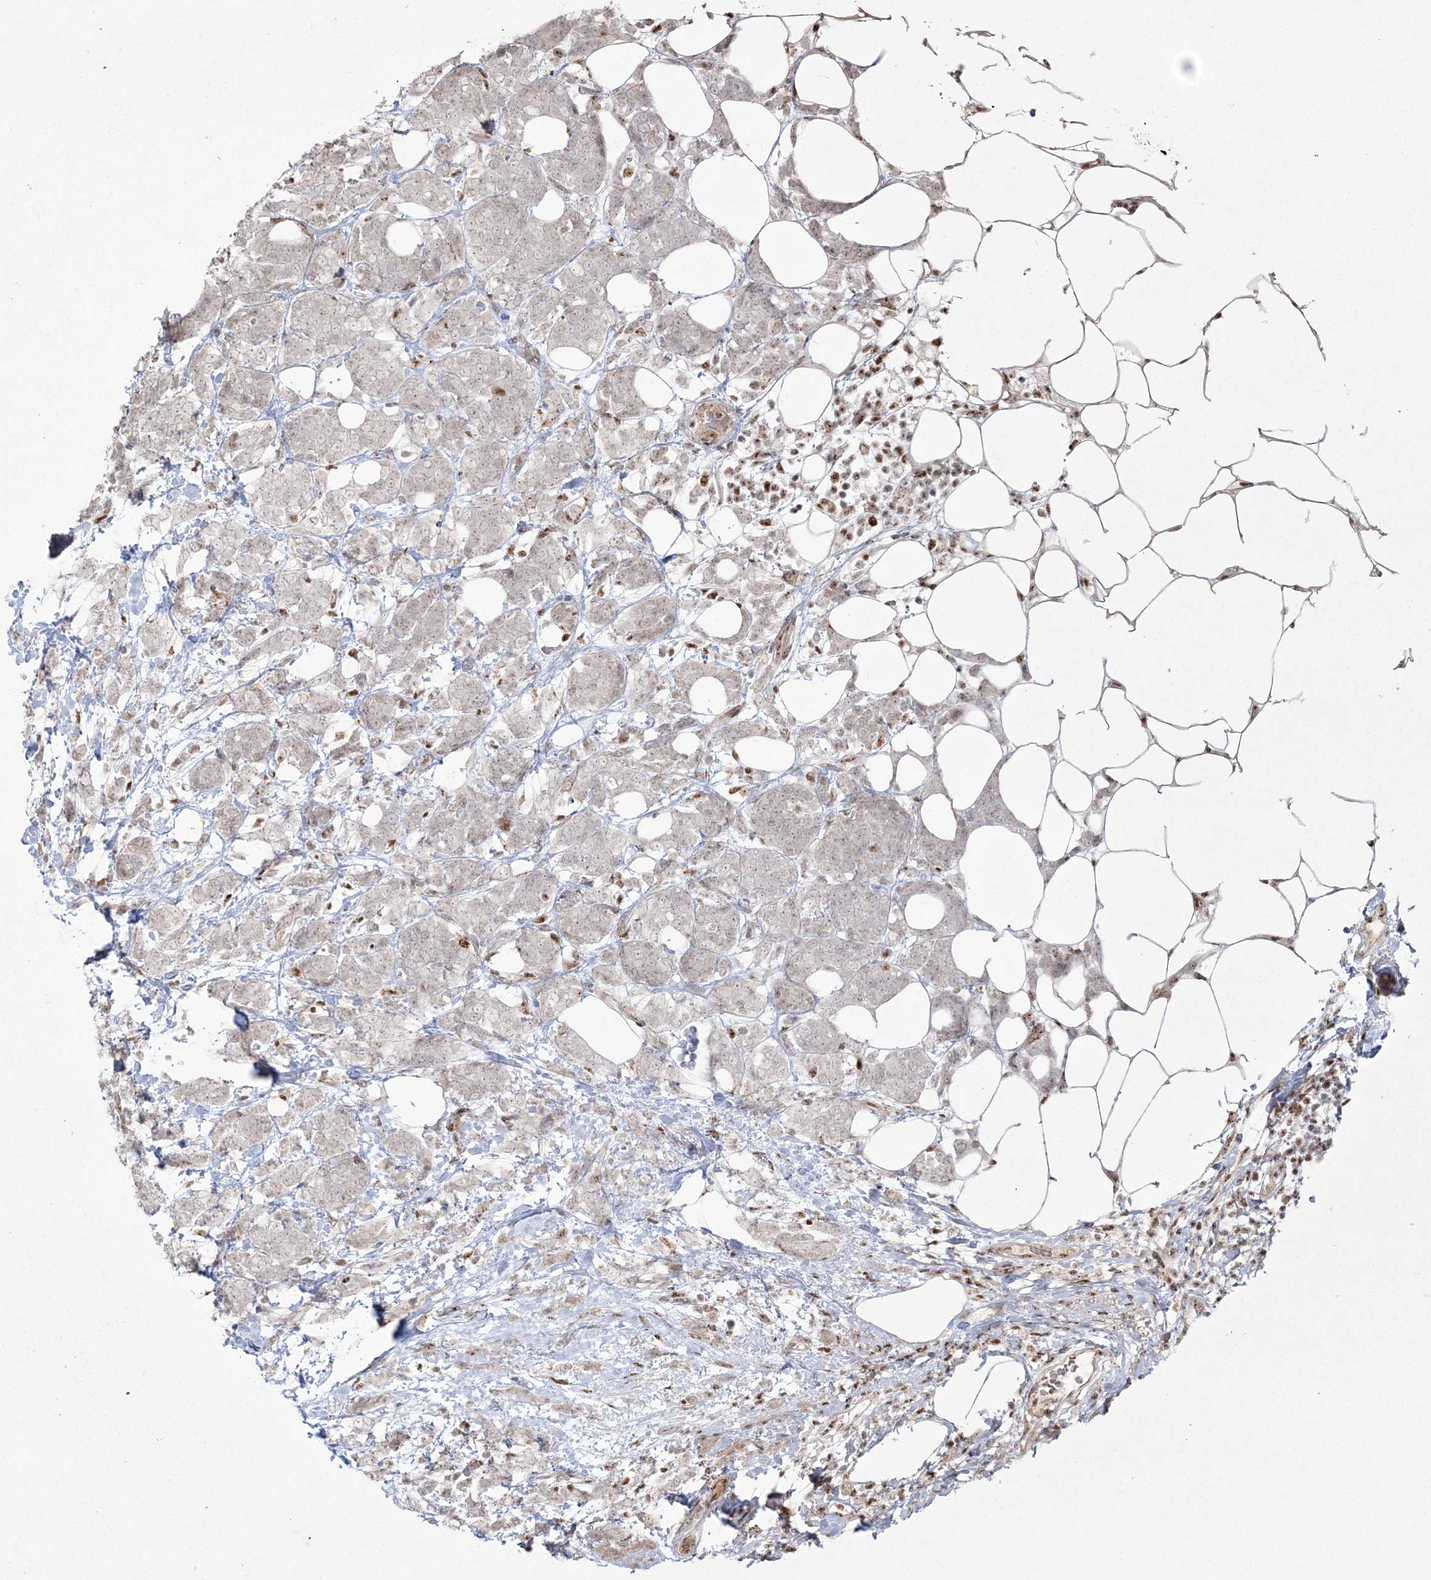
{"staining": {"intensity": "negative", "quantity": "none", "location": "none"}, "tissue": "breast cancer", "cell_type": "Tumor cells", "image_type": "cancer", "snomed": [{"axis": "morphology", "description": "Lobular carcinoma"}, {"axis": "topography", "description": "Breast"}], "caption": "The image displays no significant expression in tumor cells of lobular carcinoma (breast).", "gene": "RBM17", "patient": {"sex": "female", "age": 58}}